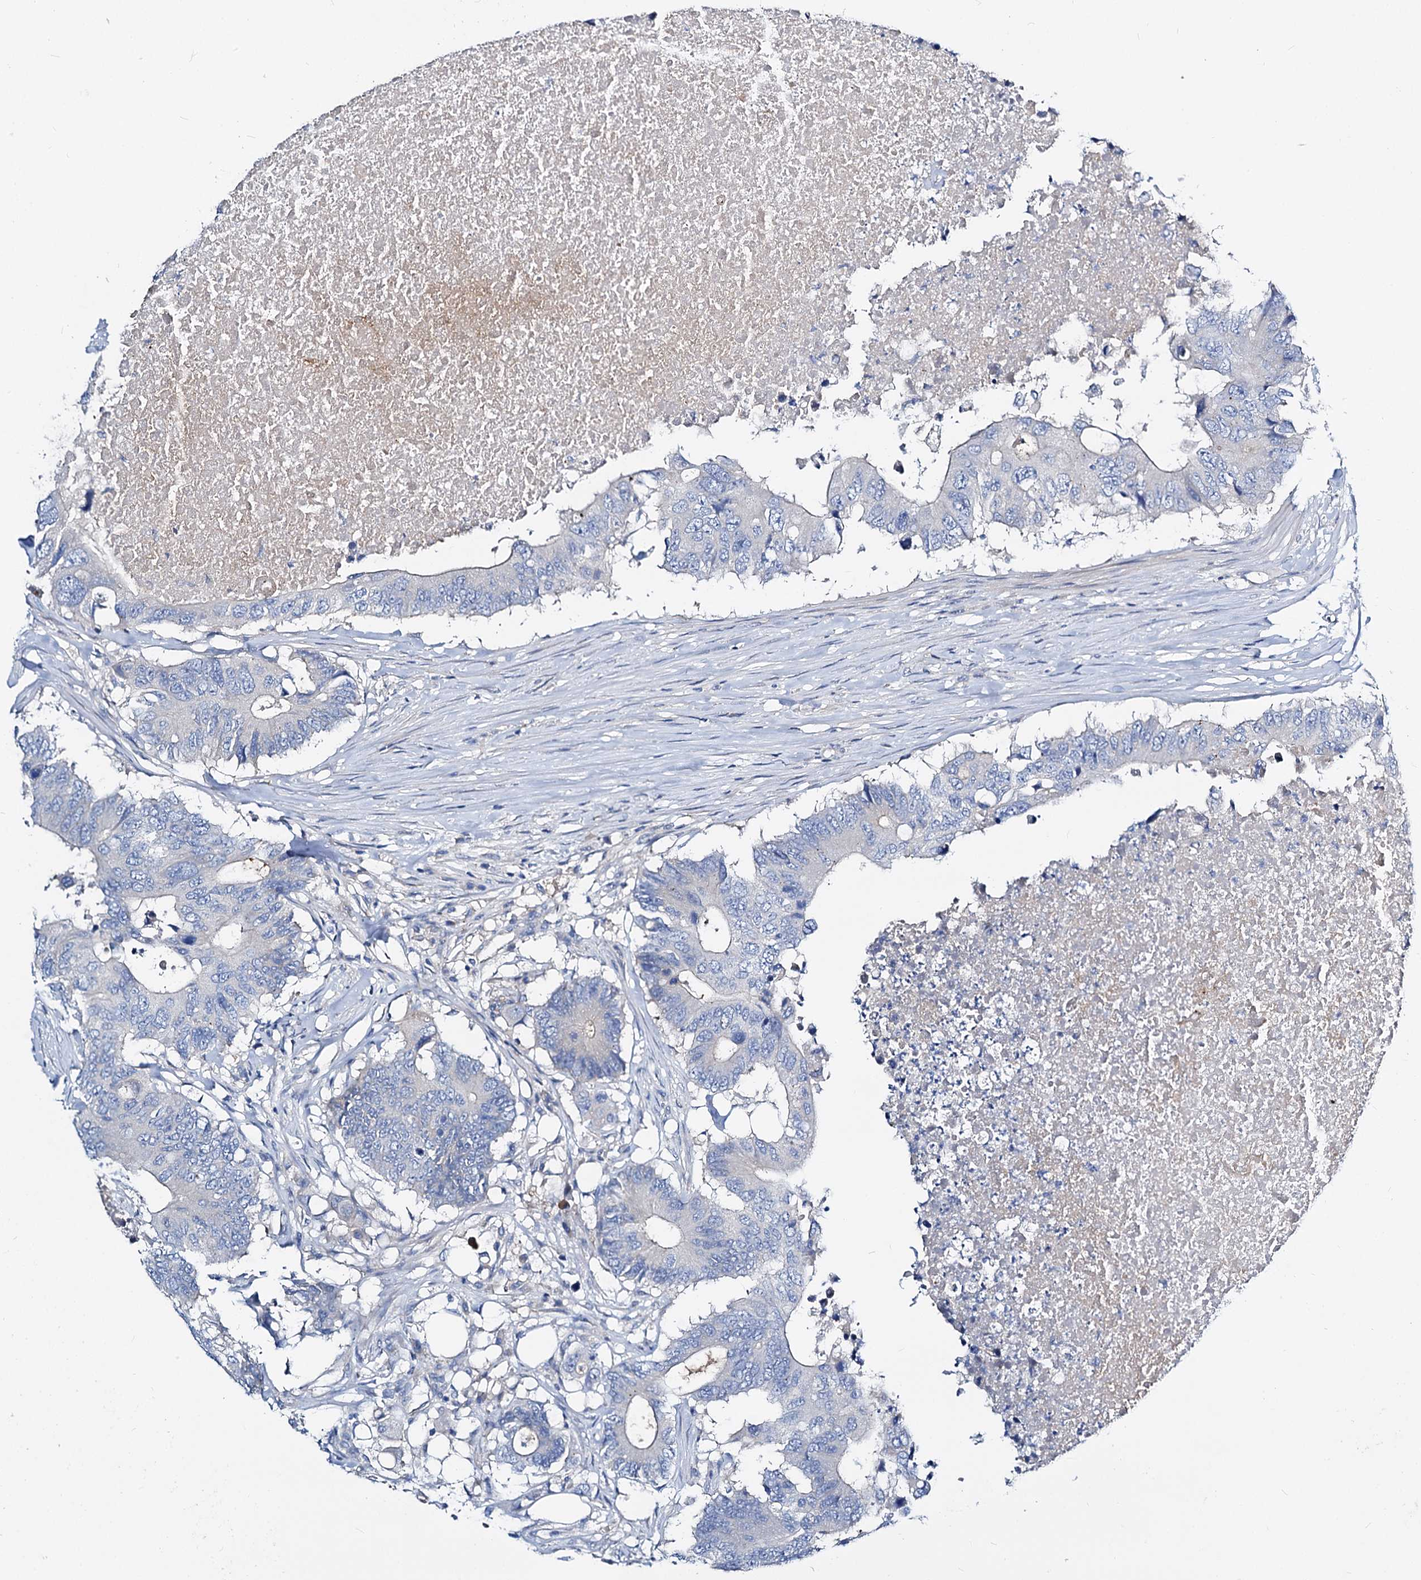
{"staining": {"intensity": "negative", "quantity": "none", "location": "none"}, "tissue": "colorectal cancer", "cell_type": "Tumor cells", "image_type": "cancer", "snomed": [{"axis": "morphology", "description": "Adenocarcinoma, NOS"}, {"axis": "topography", "description": "Colon"}], "caption": "Image shows no significant protein expression in tumor cells of colorectal cancer (adenocarcinoma).", "gene": "DYDC2", "patient": {"sex": "male", "age": 71}}